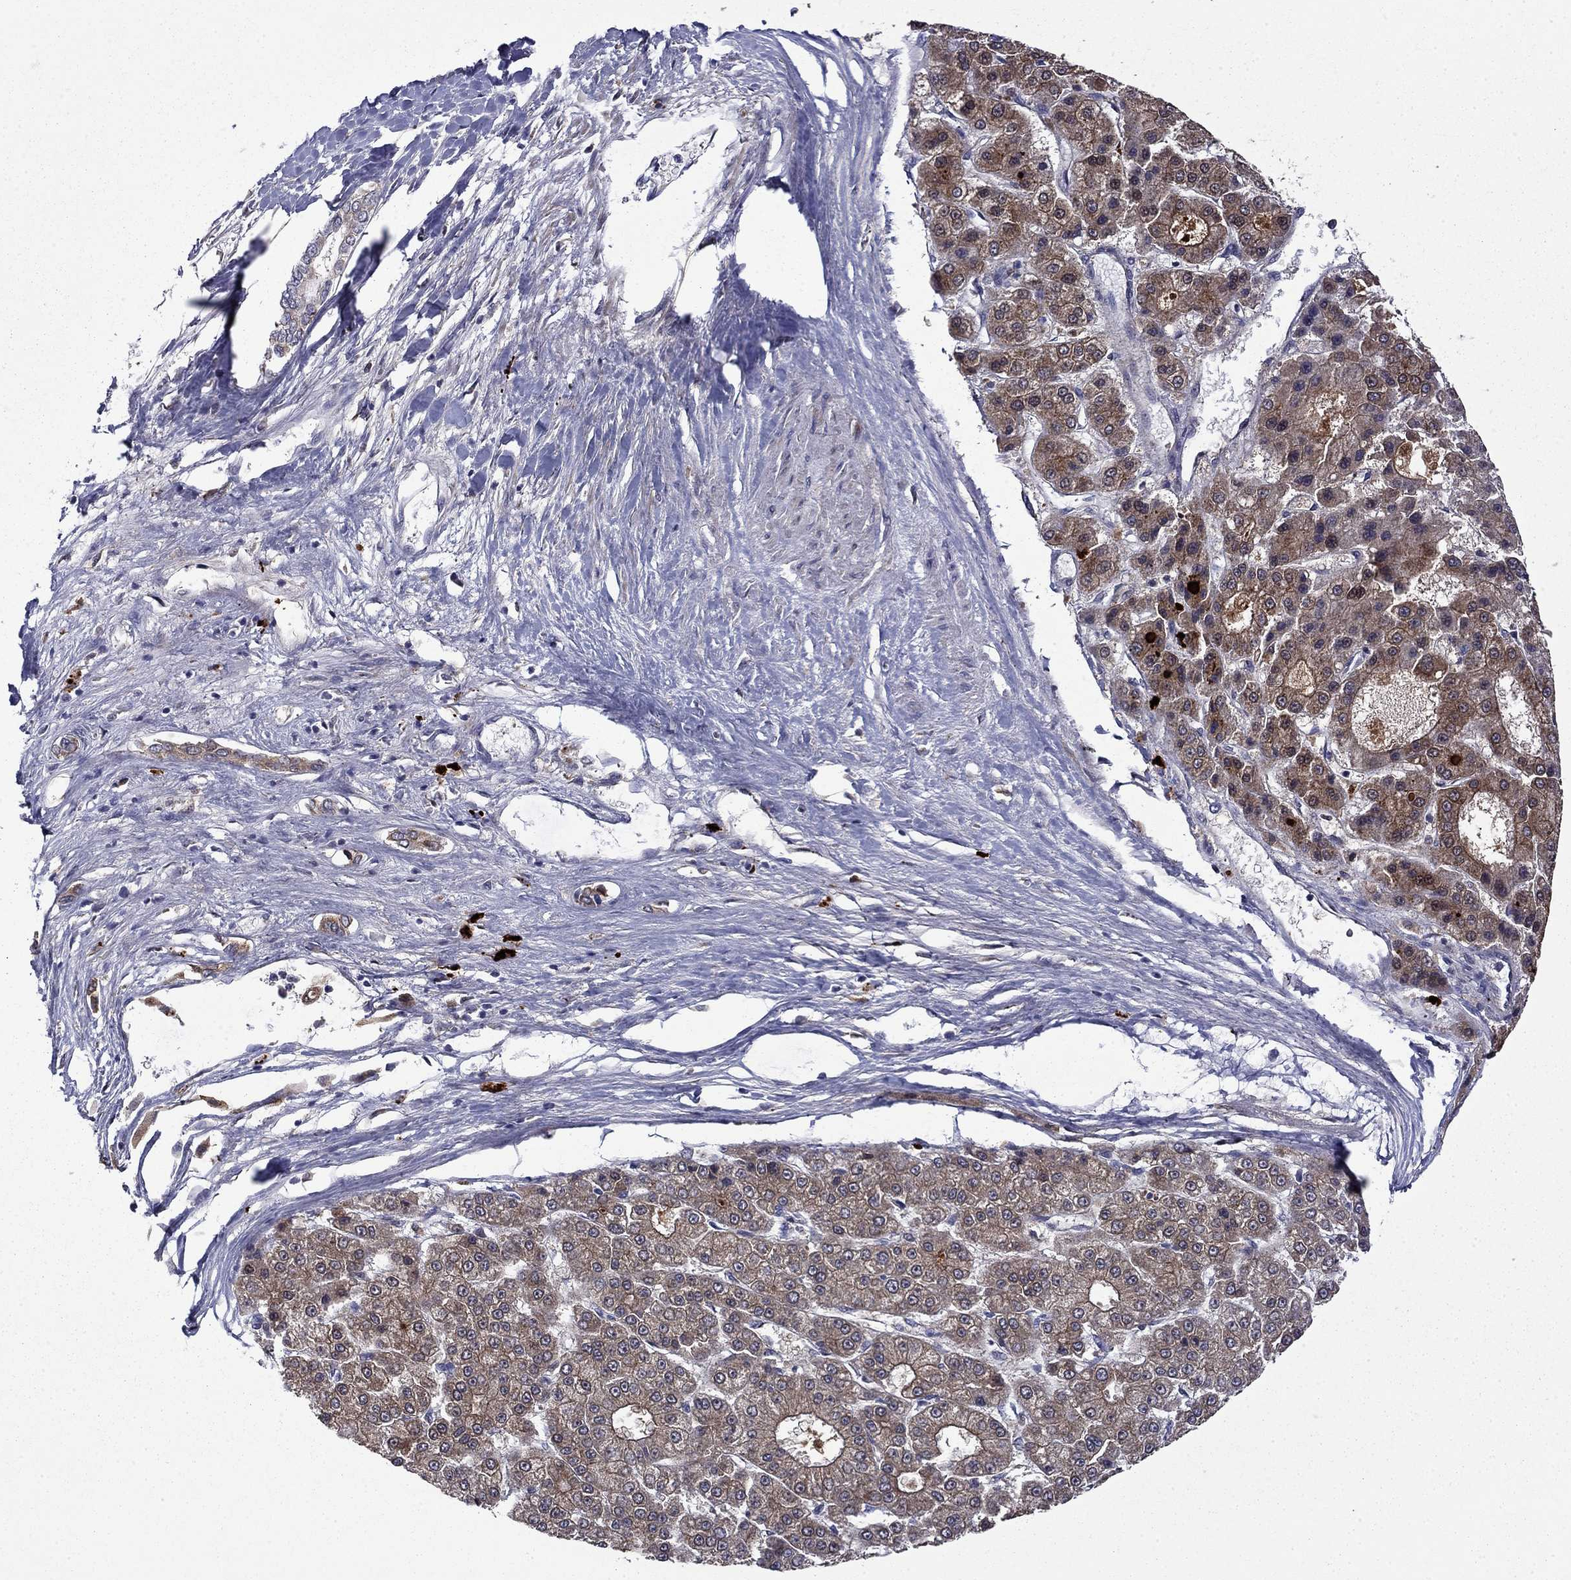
{"staining": {"intensity": "moderate", "quantity": ">75%", "location": "cytoplasmic/membranous"}, "tissue": "liver cancer", "cell_type": "Tumor cells", "image_type": "cancer", "snomed": [{"axis": "morphology", "description": "Carcinoma, Hepatocellular, NOS"}, {"axis": "topography", "description": "Liver"}], "caption": "About >75% of tumor cells in liver cancer show moderate cytoplasmic/membranous protein staining as visualized by brown immunohistochemical staining.", "gene": "TPMT", "patient": {"sex": "male", "age": 70}}